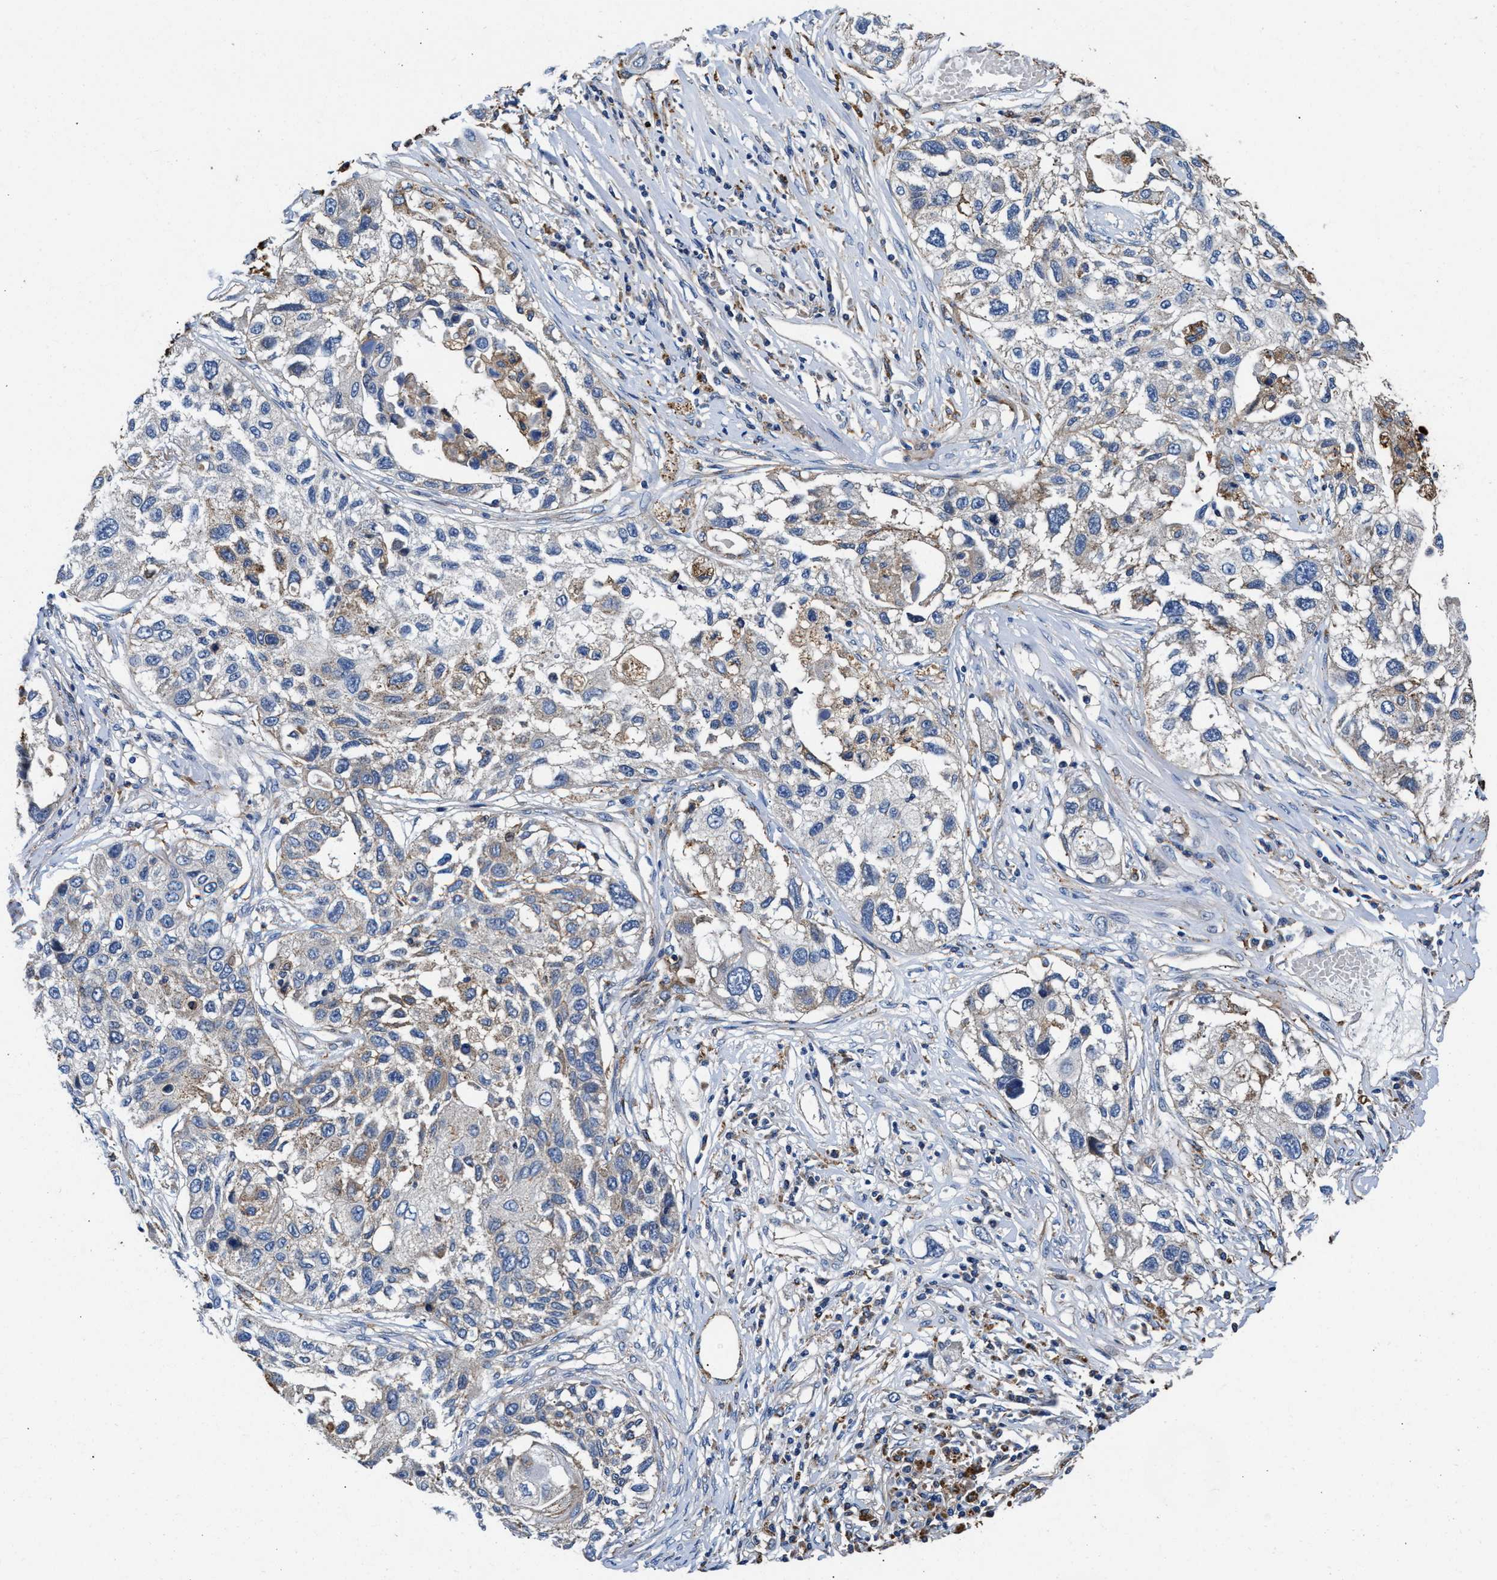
{"staining": {"intensity": "weak", "quantity": "<25%", "location": "cytoplasmic/membranous"}, "tissue": "lung cancer", "cell_type": "Tumor cells", "image_type": "cancer", "snomed": [{"axis": "morphology", "description": "Squamous cell carcinoma, NOS"}, {"axis": "topography", "description": "Lung"}], "caption": "Immunohistochemistry photomicrograph of neoplastic tissue: human lung squamous cell carcinoma stained with DAB reveals no significant protein positivity in tumor cells.", "gene": "PPP1R9B", "patient": {"sex": "male", "age": 71}}